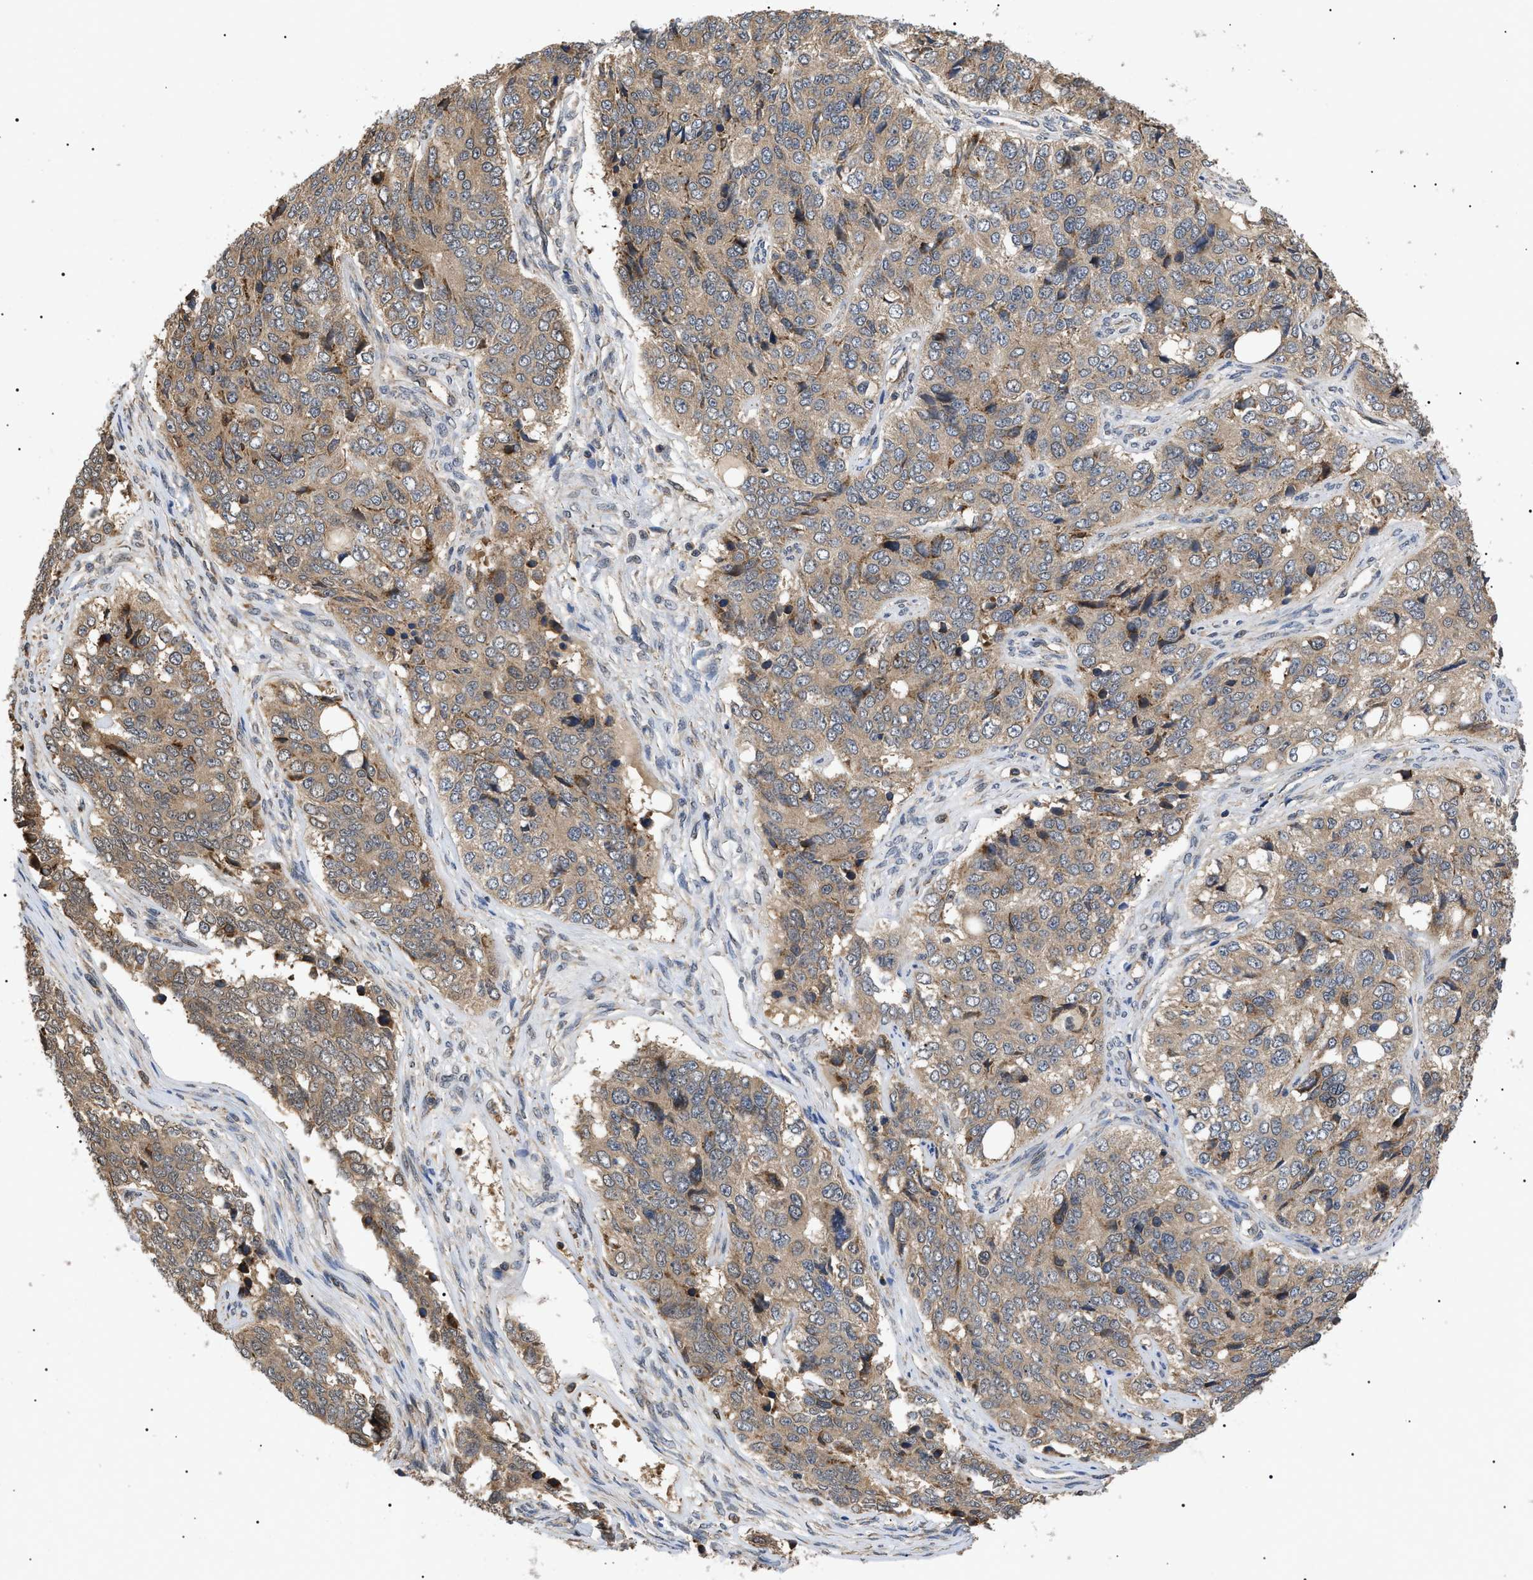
{"staining": {"intensity": "weak", "quantity": ">75%", "location": "cytoplasmic/membranous"}, "tissue": "ovarian cancer", "cell_type": "Tumor cells", "image_type": "cancer", "snomed": [{"axis": "morphology", "description": "Carcinoma, endometroid"}, {"axis": "topography", "description": "Ovary"}], "caption": "Tumor cells show weak cytoplasmic/membranous expression in about >75% of cells in ovarian cancer.", "gene": "ASTL", "patient": {"sex": "female", "age": 51}}